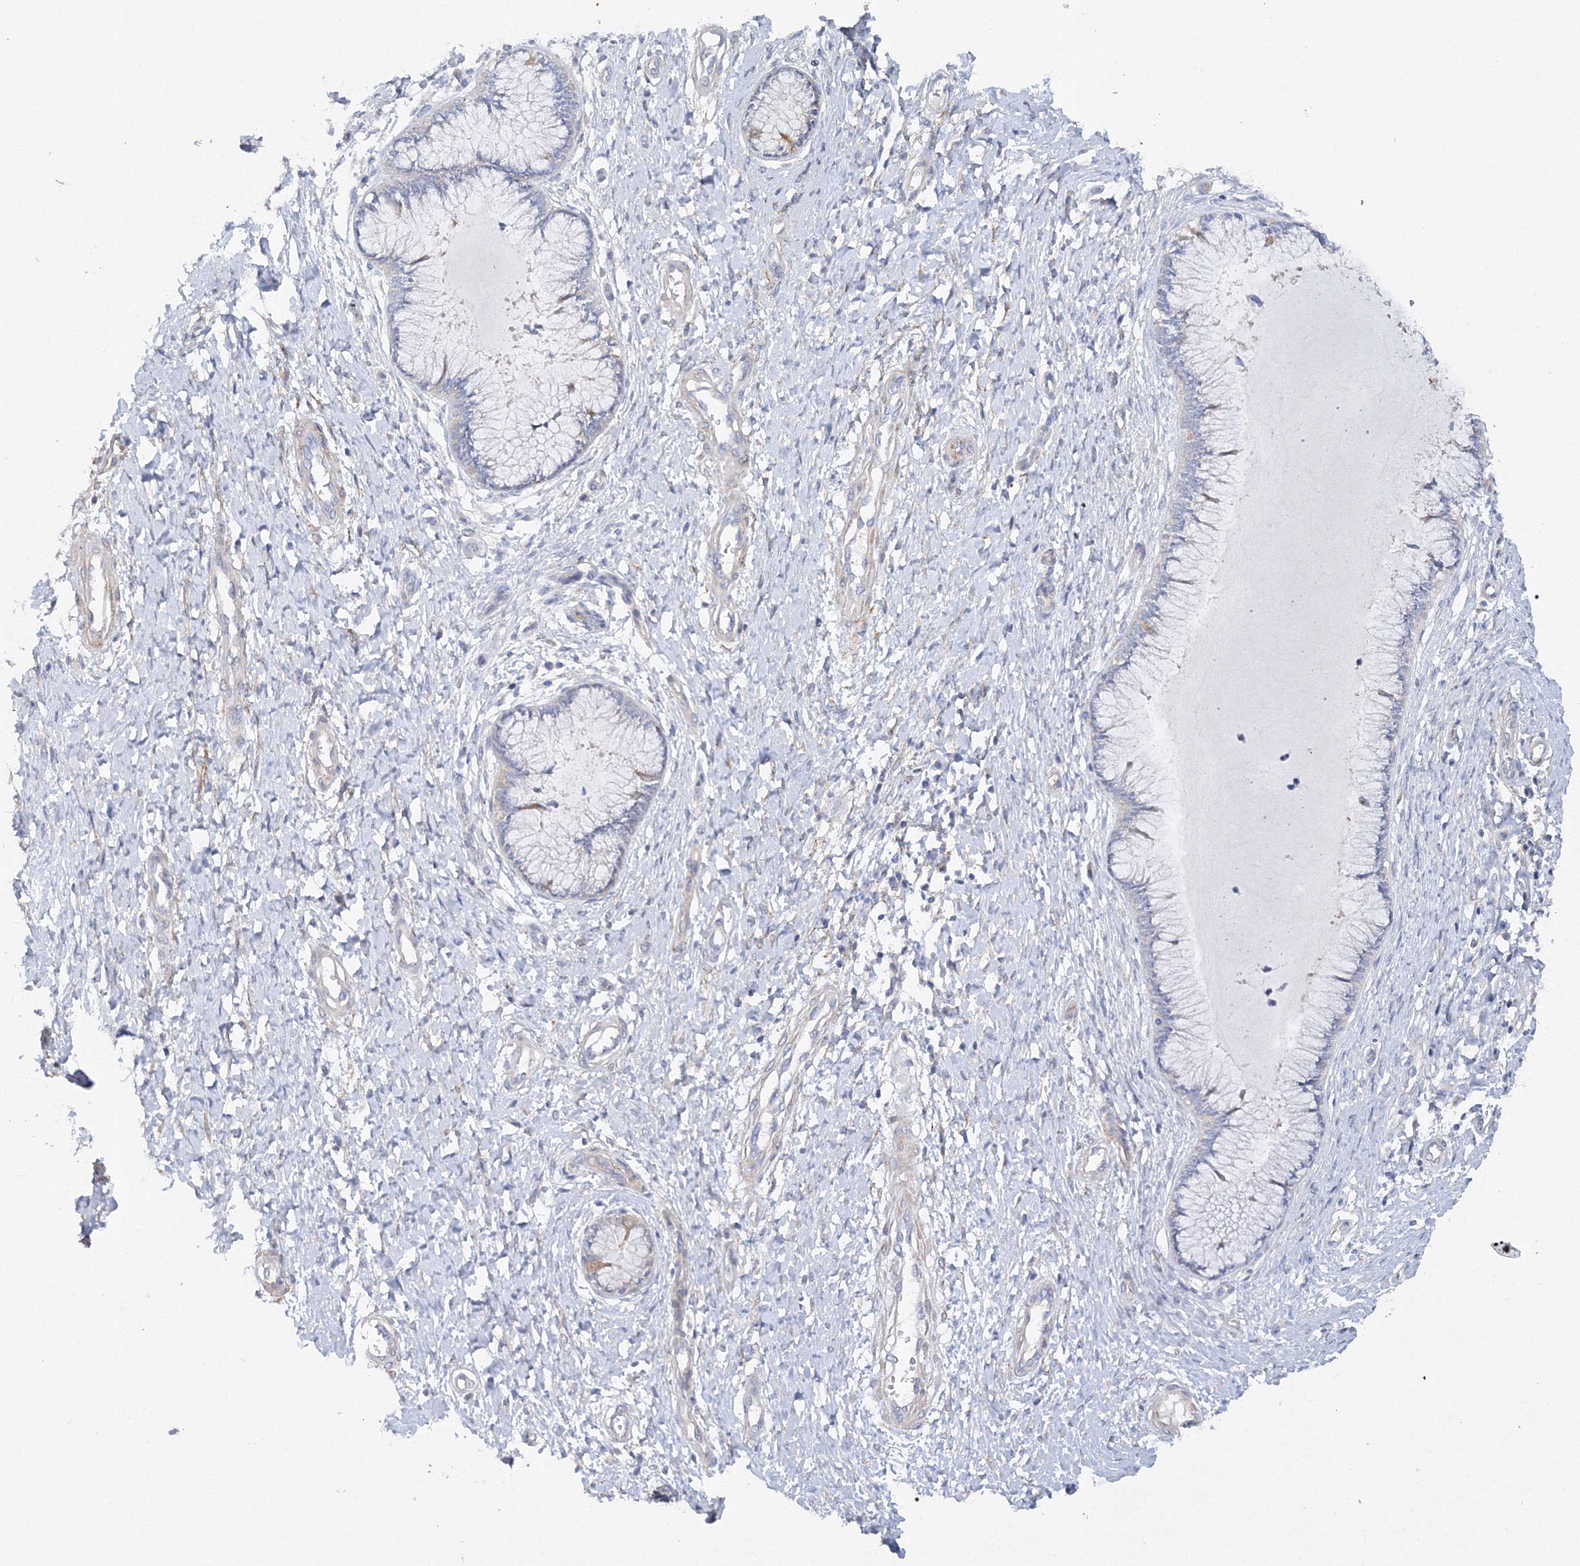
{"staining": {"intensity": "negative", "quantity": "none", "location": "none"}, "tissue": "cervix", "cell_type": "Glandular cells", "image_type": "normal", "snomed": [{"axis": "morphology", "description": "Normal tissue, NOS"}, {"axis": "topography", "description": "Cervix"}], "caption": "Benign cervix was stained to show a protein in brown. There is no significant staining in glandular cells. (Brightfield microscopy of DAB (3,3'-diaminobenzidine) immunohistochemistry (IHC) at high magnification).", "gene": "DIS3L2", "patient": {"sex": "female", "age": 55}}